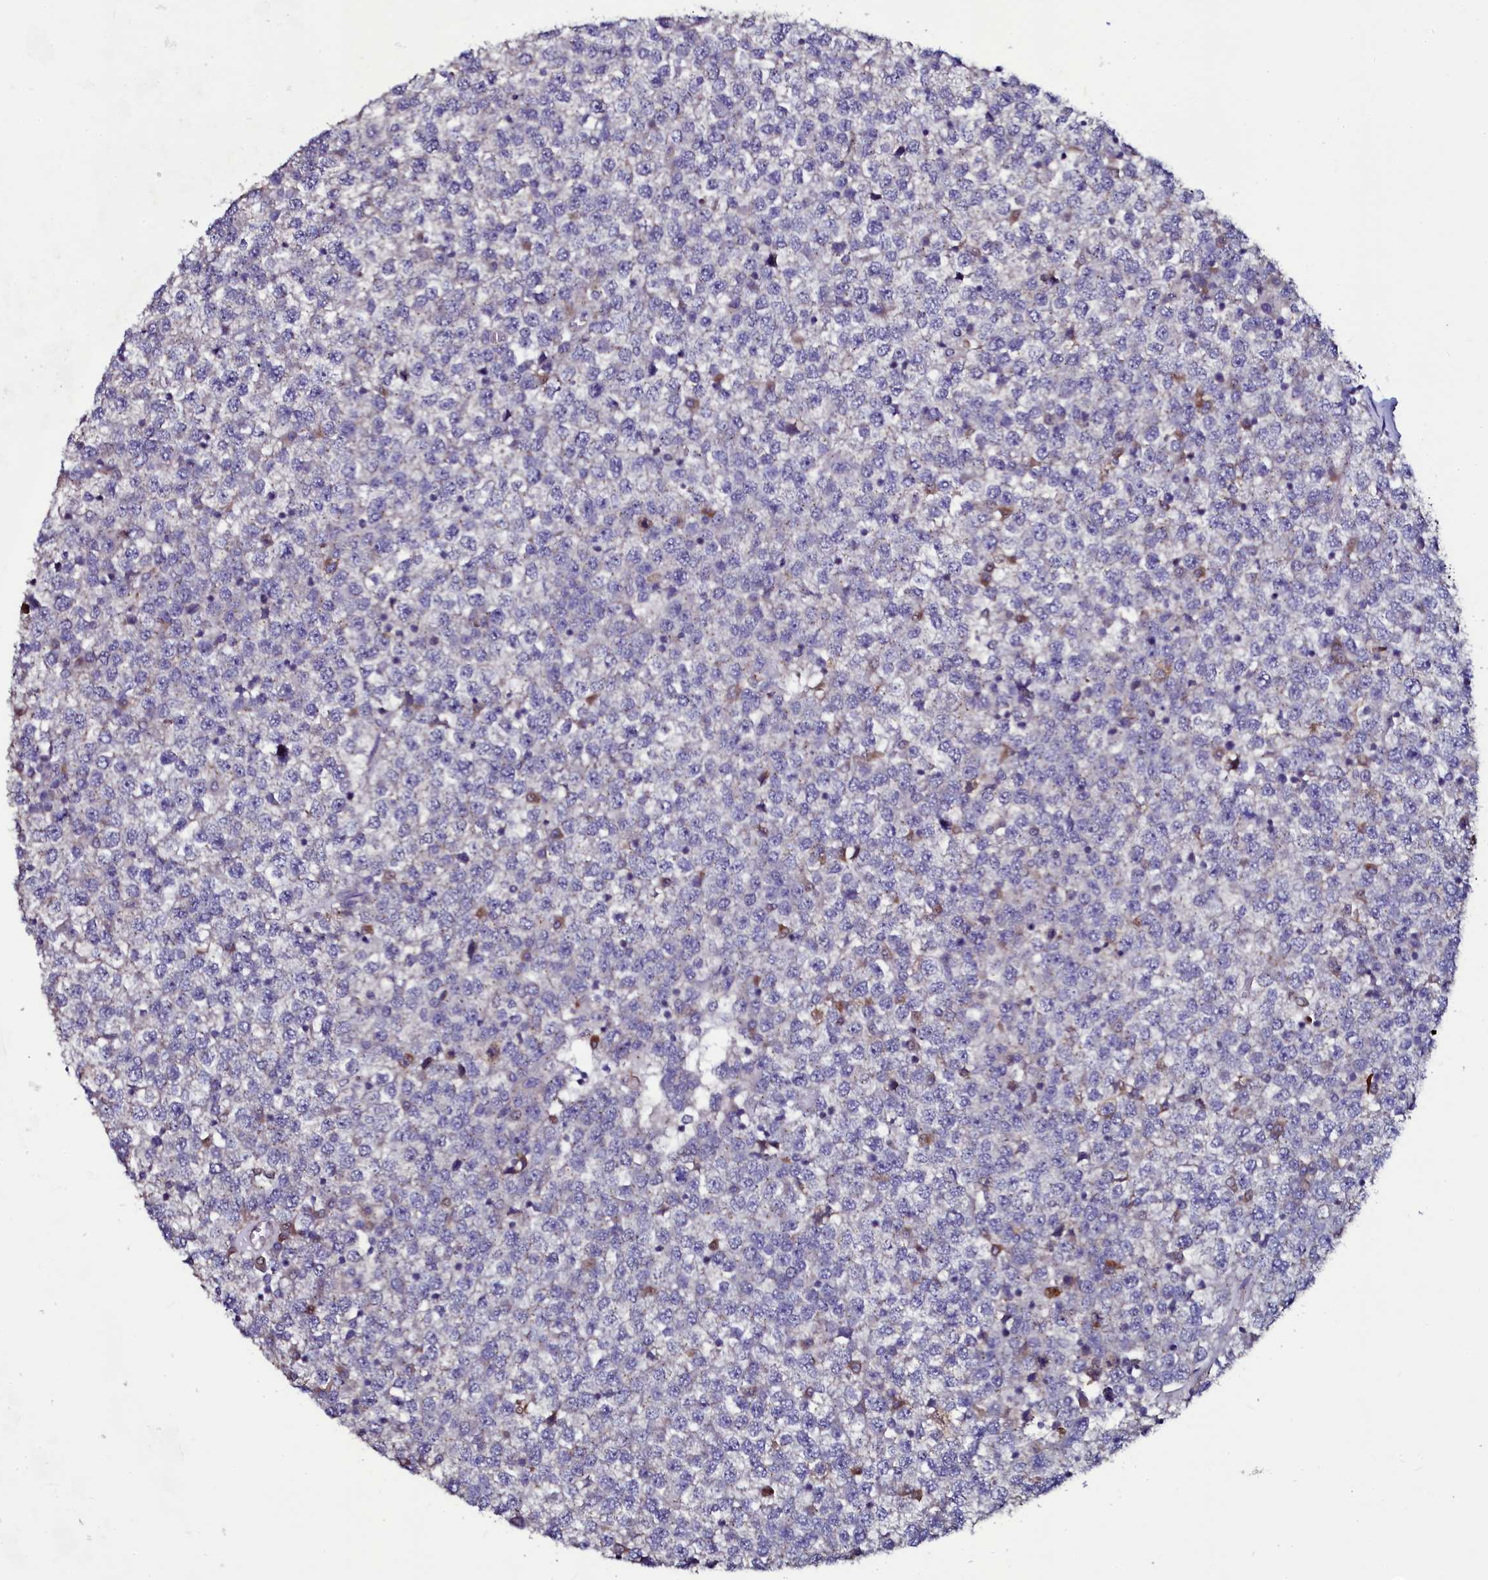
{"staining": {"intensity": "negative", "quantity": "none", "location": "none"}, "tissue": "testis cancer", "cell_type": "Tumor cells", "image_type": "cancer", "snomed": [{"axis": "morphology", "description": "Seminoma, NOS"}, {"axis": "topography", "description": "Testis"}], "caption": "Tumor cells show no significant expression in testis cancer (seminoma).", "gene": "USPL1", "patient": {"sex": "male", "age": 65}}